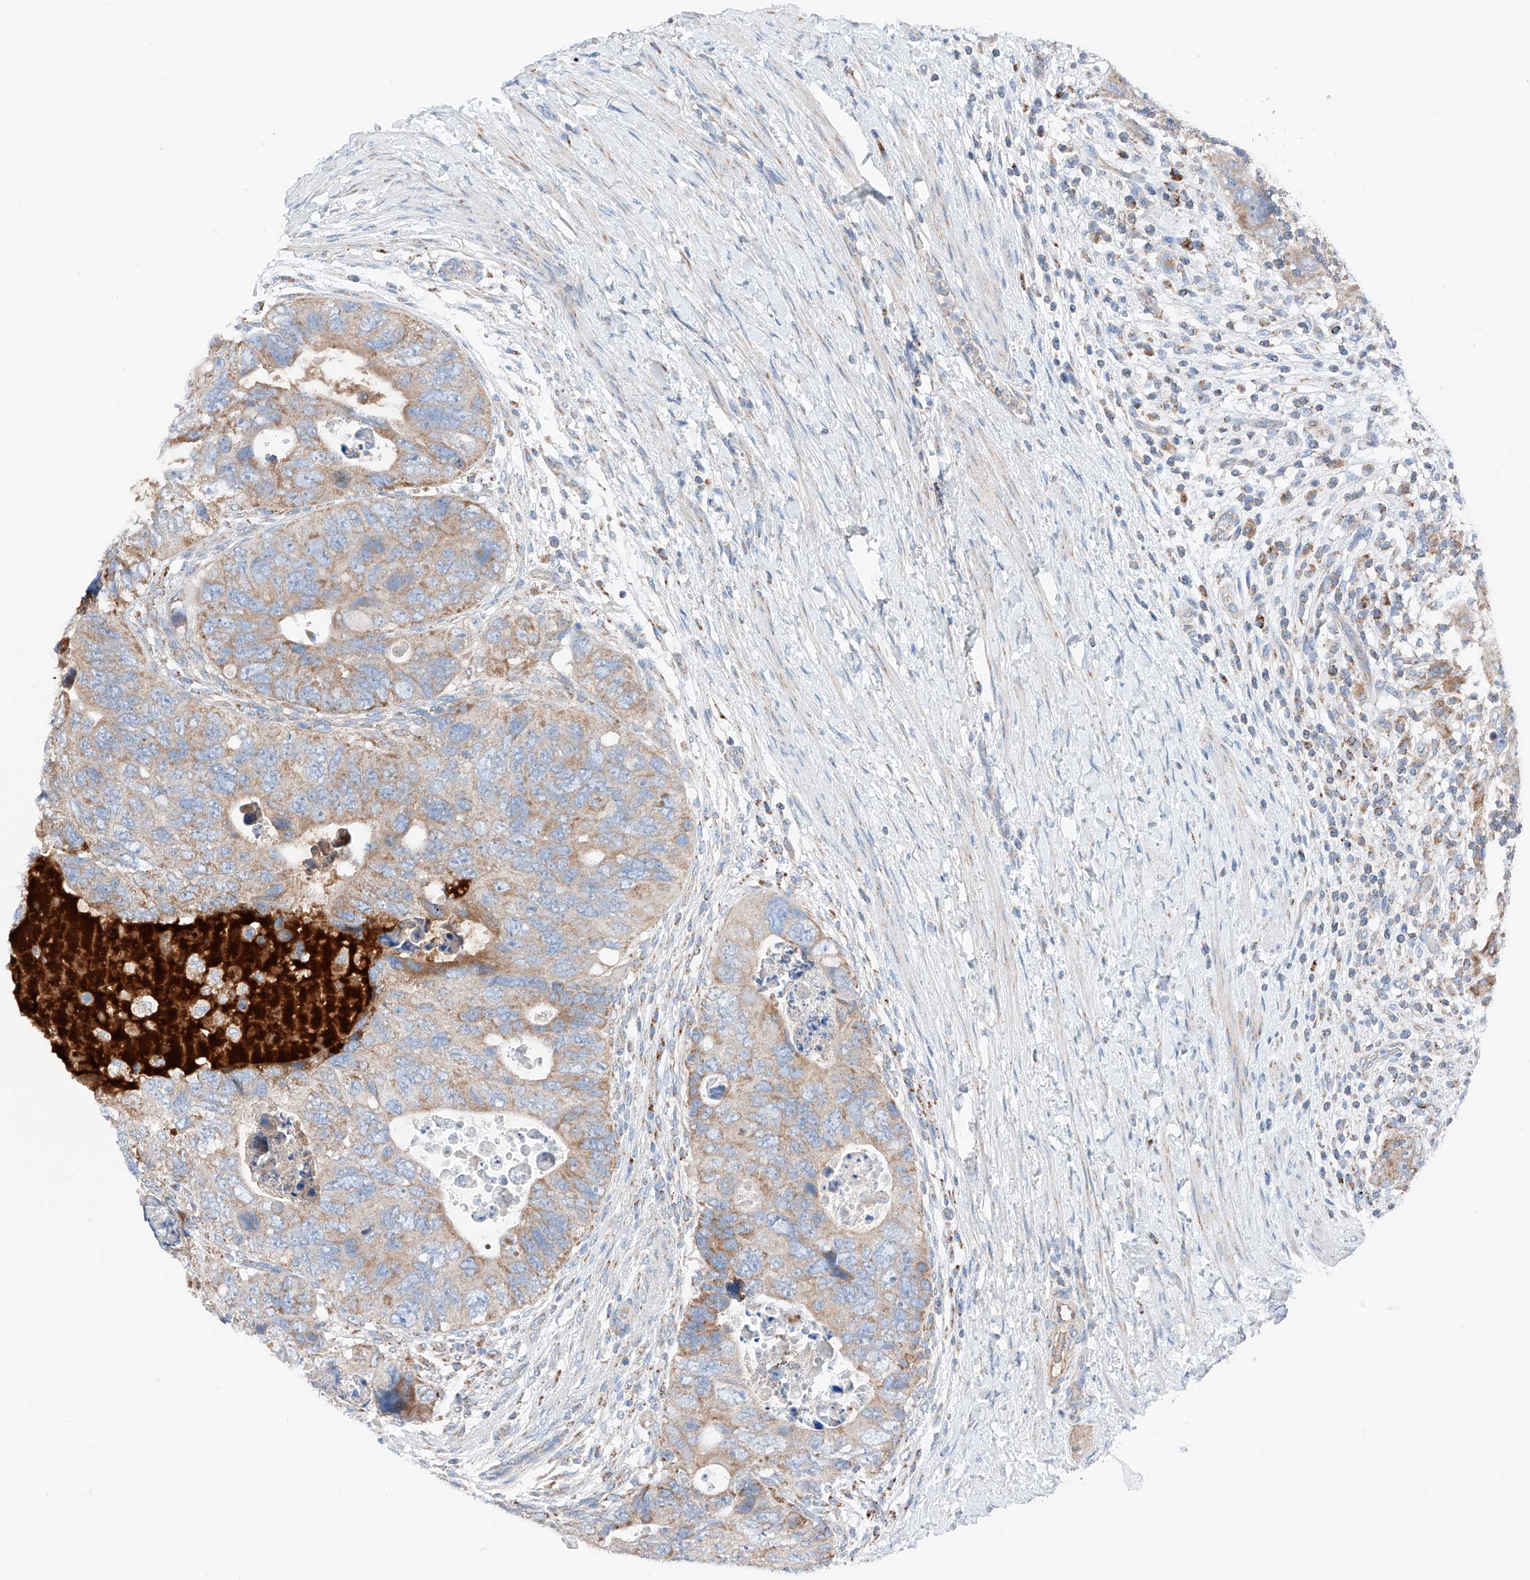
{"staining": {"intensity": "moderate", "quantity": "25%-75%", "location": "cytoplasmic/membranous"}, "tissue": "colorectal cancer", "cell_type": "Tumor cells", "image_type": "cancer", "snomed": [{"axis": "morphology", "description": "Adenocarcinoma, NOS"}, {"axis": "topography", "description": "Rectum"}], "caption": "Adenocarcinoma (colorectal) was stained to show a protein in brown. There is medium levels of moderate cytoplasmic/membranous expression in approximately 25%-75% of tumor cells.", "gene": "MRAP", "patient": {"sex": "male", "age": 59}}